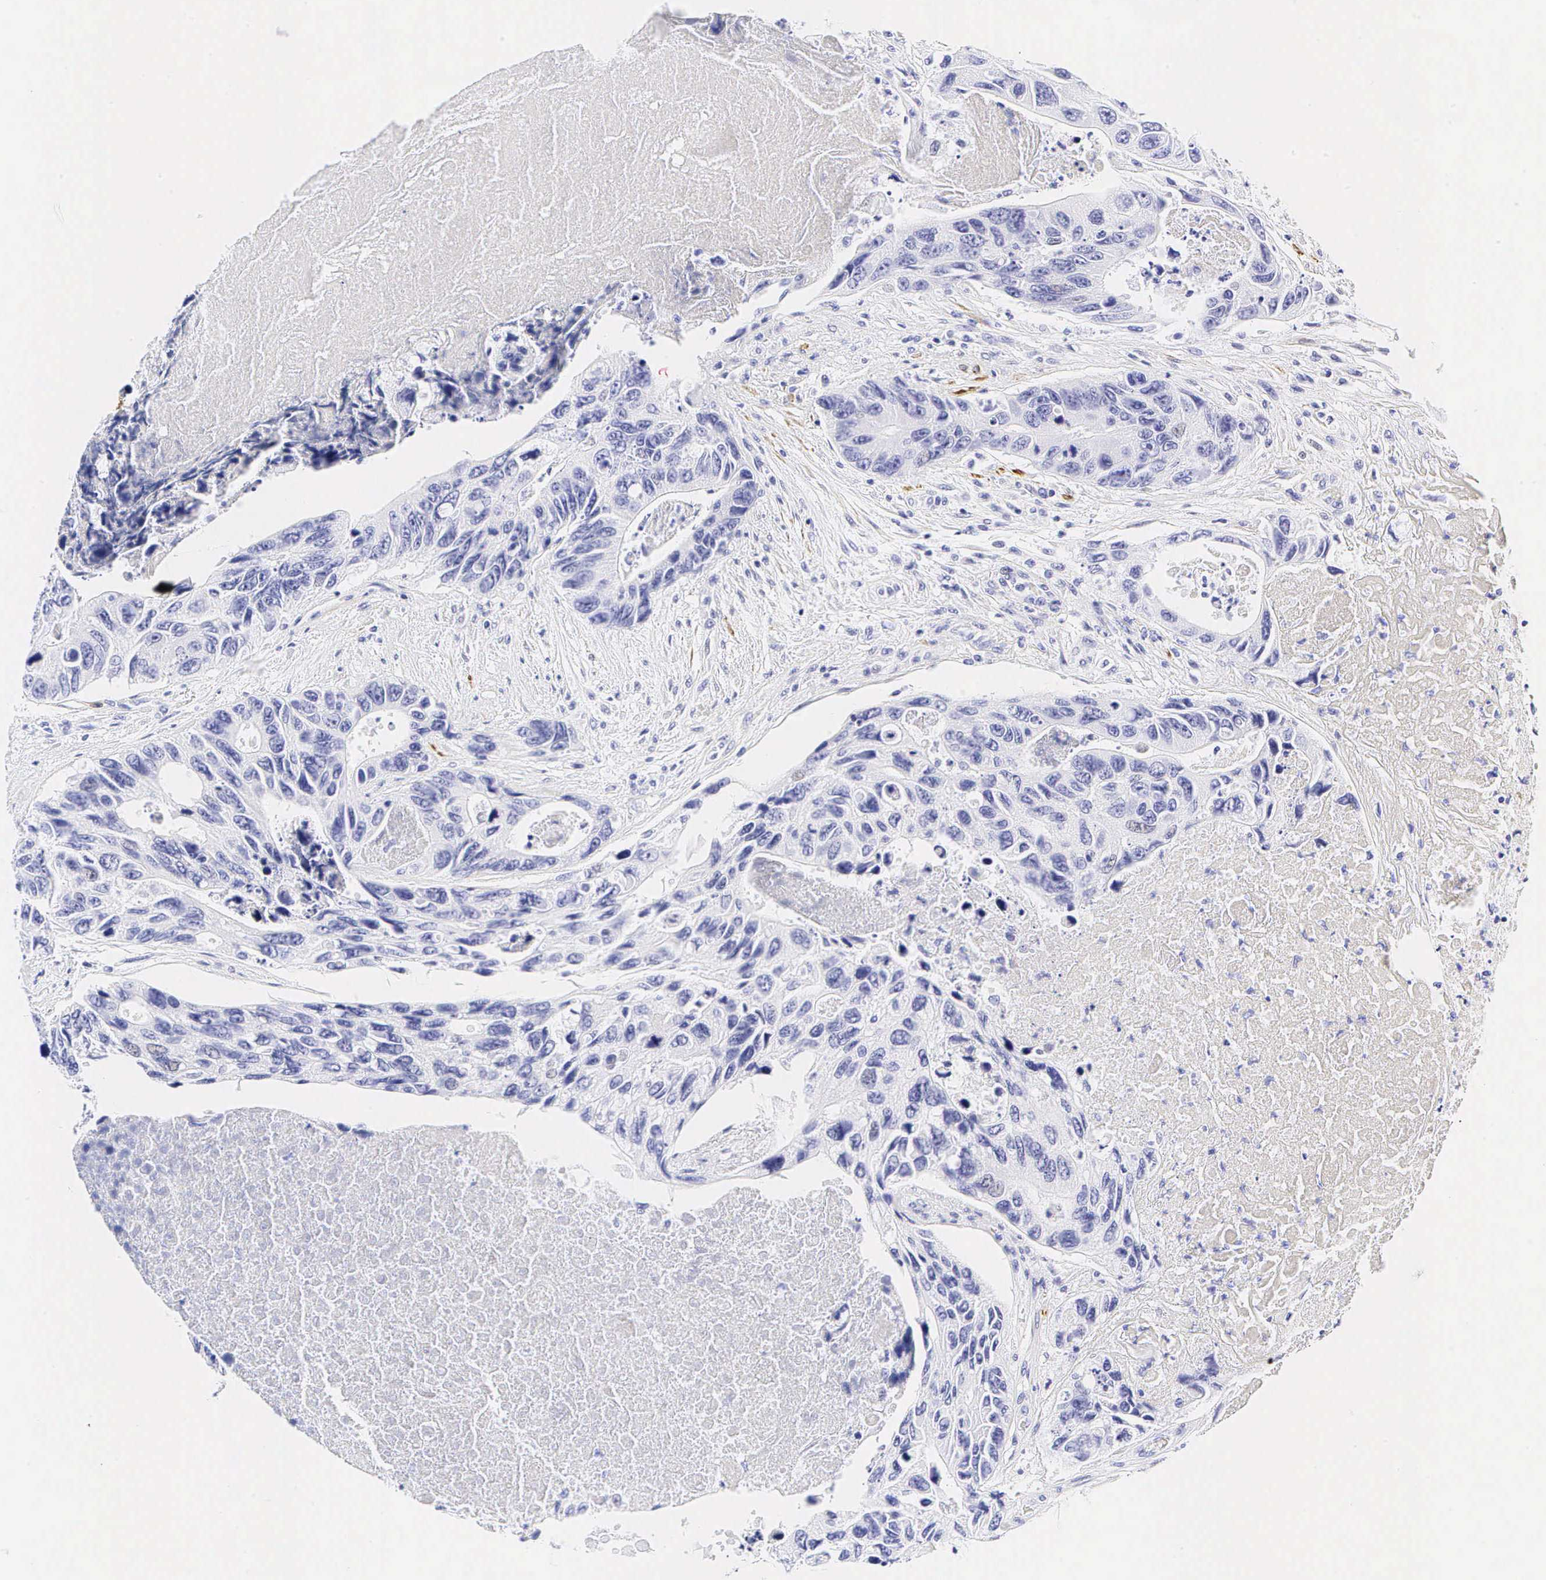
{"staining": {"intensity": "negative", "quantity": "none", "location": "none"}, "tissue": "colorectal cancer", "cell_type": "Tumor cells", "image_type": "cancer", "snomed": [{"axis": "morphology", "description": "Adenocarcinoma, NOS"}, {"axis": "topography", "description": "Colon"}], "caption": "Tumor cells show no significant expression in colorectal cancer (adenocarcinoma).", "gene": "CALD1", "patient": {"sex": "female", "age": 86}}